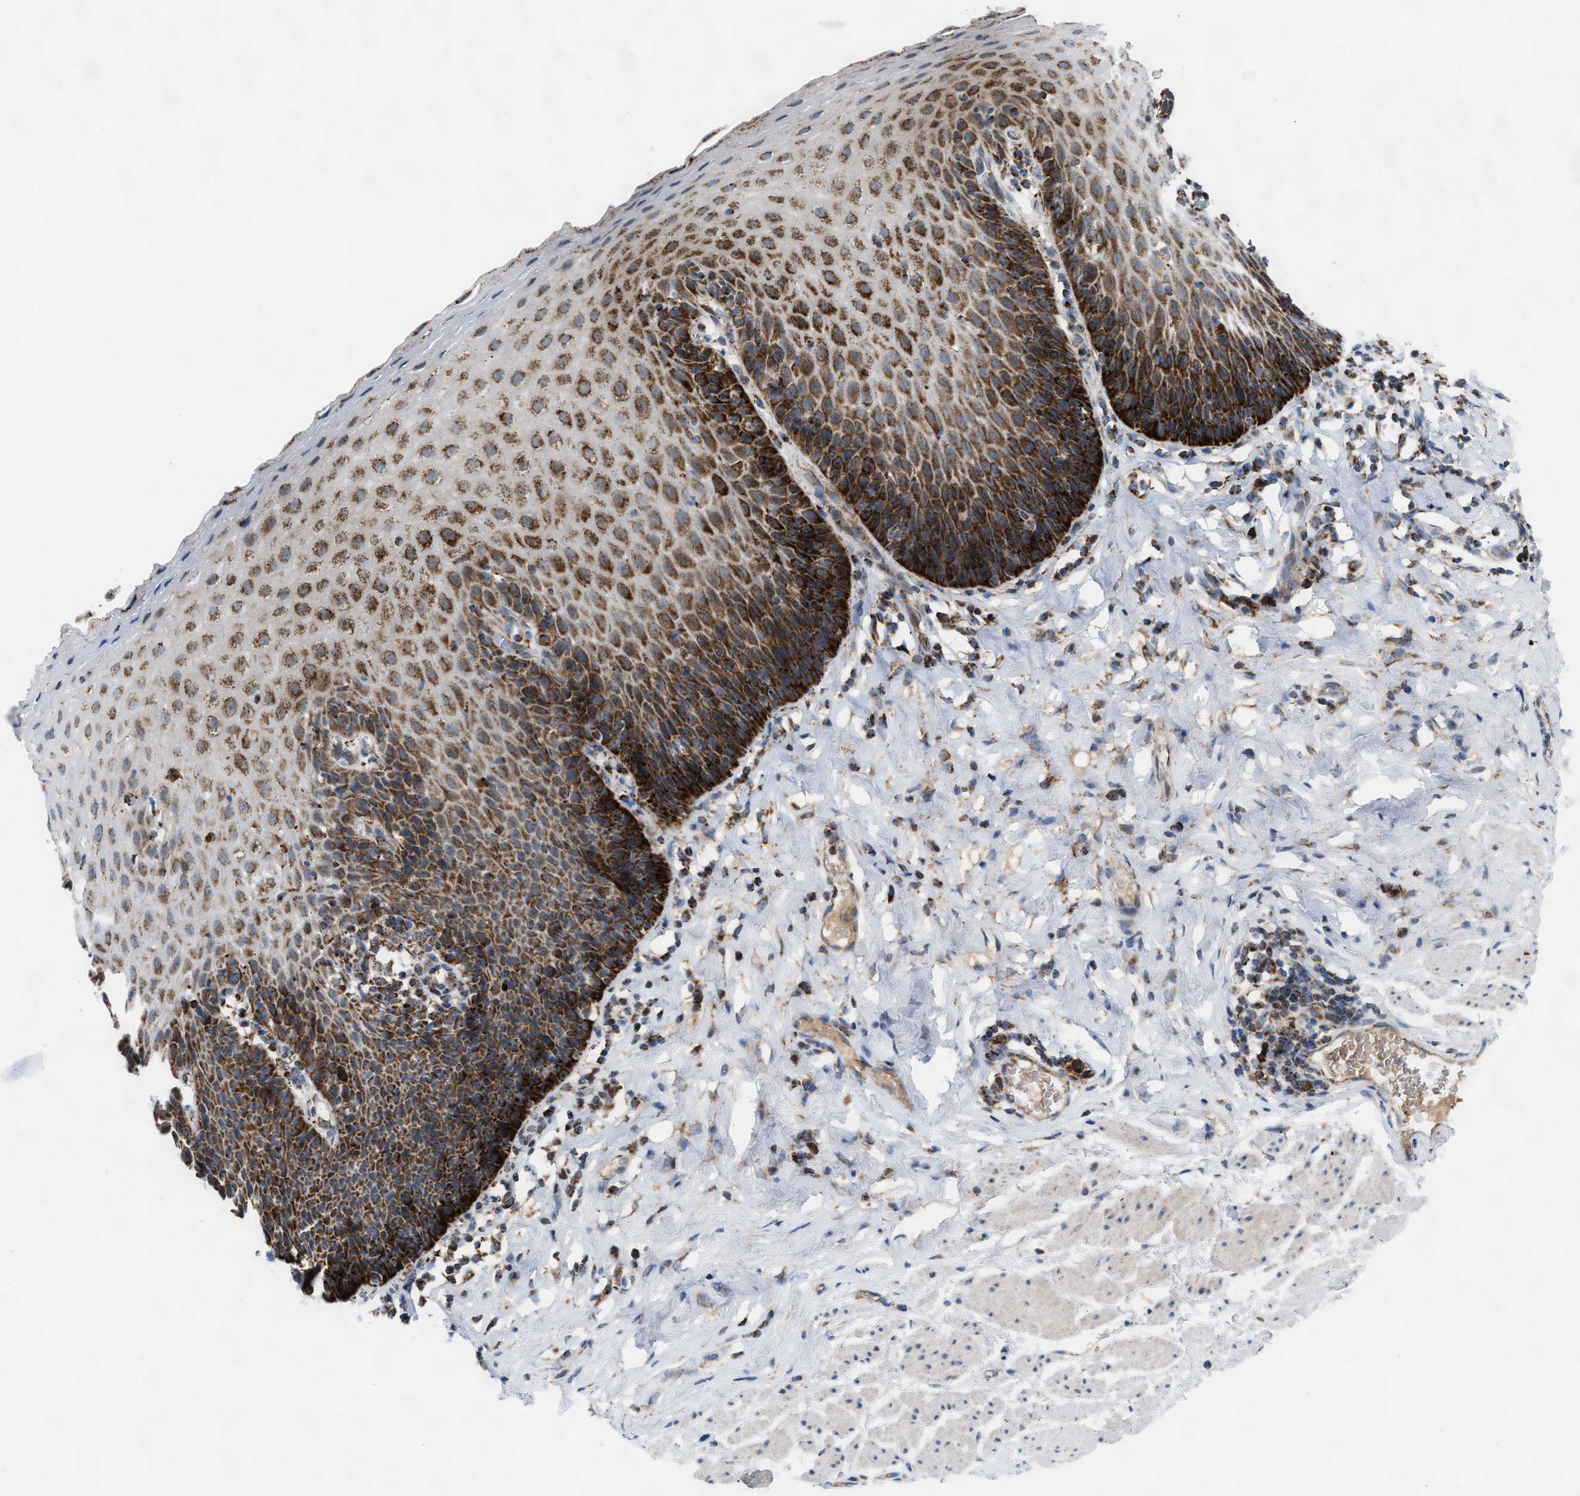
{"staining": {"intensity": "strong", "quantity": ">75%", "location": "cytoplasmic/membranous"}, "tissue": "esophagus", "cell_type": "Squamous epithelial cells", "image_type": "normal", "snomed": [{"axis": "morphology", "description": "Normal tissue, NOS"}, {"axis": "topography", "description": "Esophagus"}], "caption": "This micrograph shows immunohistochemistry staining of unremarkable esophagus, with high strong cytoplasmic/membranous expression in about >75% of squamous epithelial cells.", "gene": "PMPCA", "patient": {"sex": "female", "age": 61}}